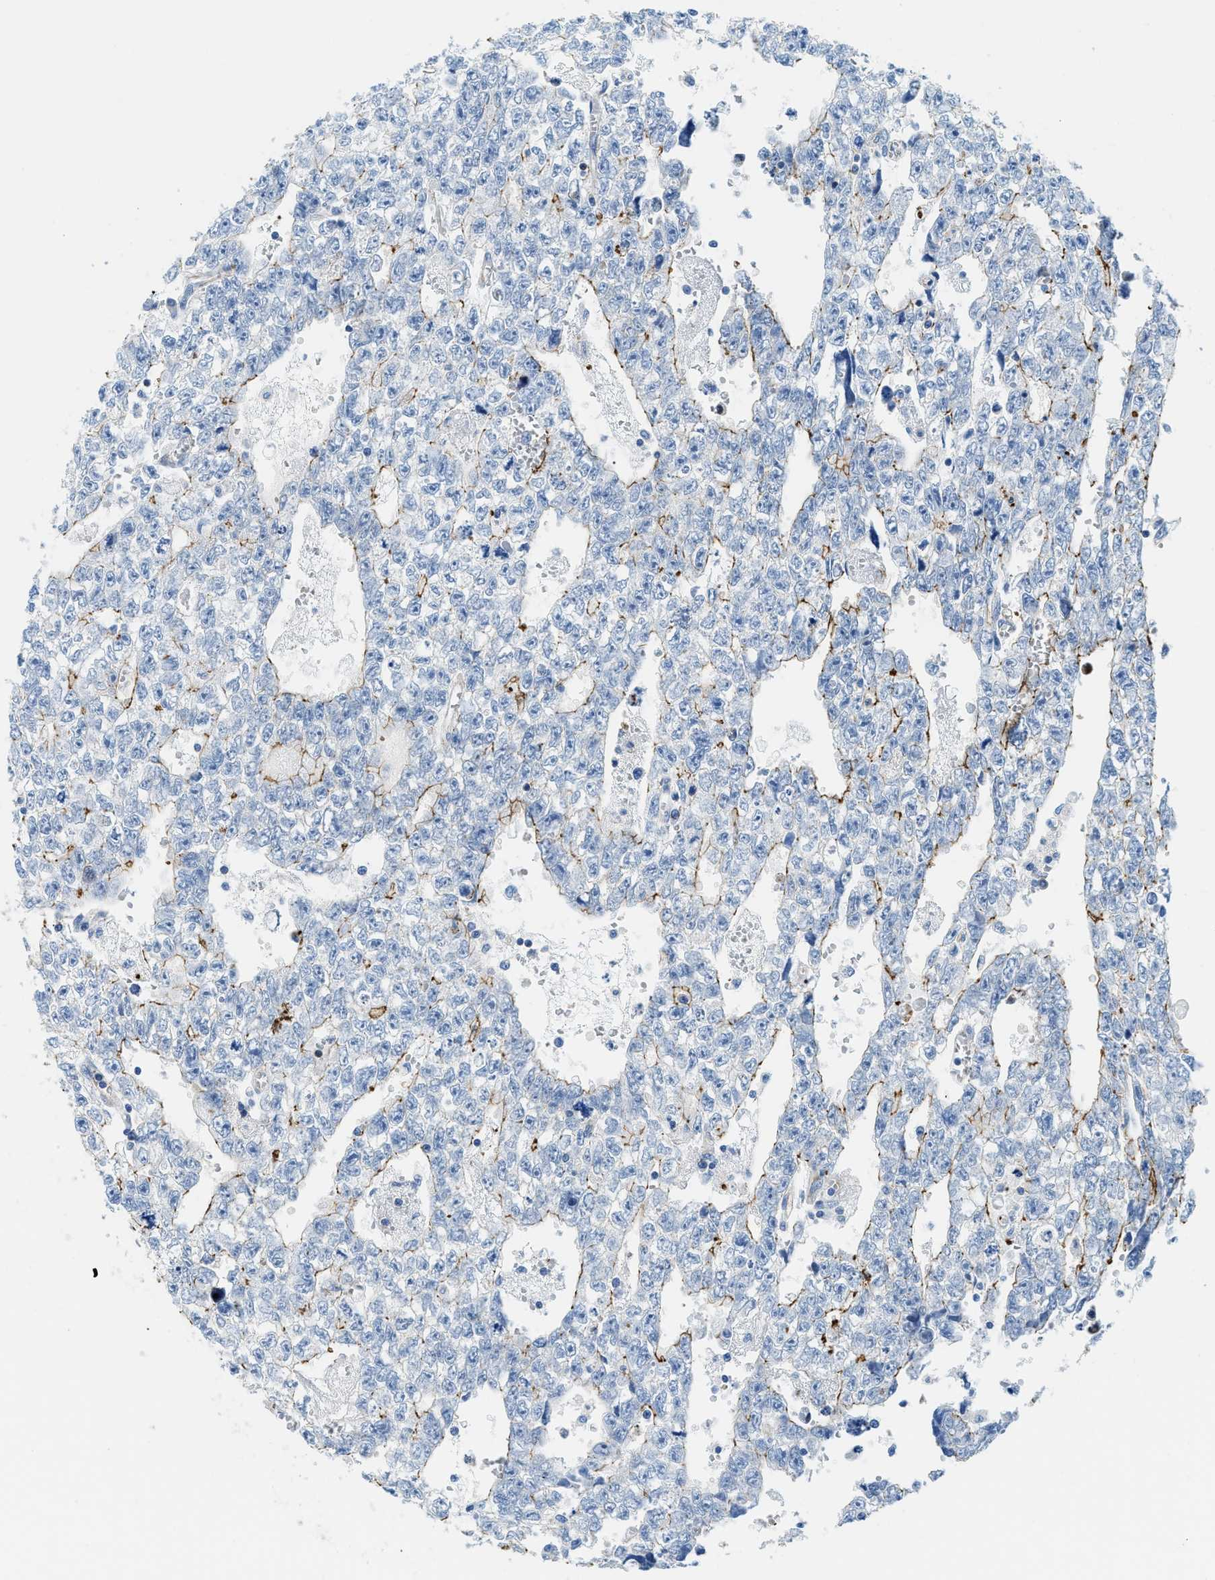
{"staining": {"intensity": "negative", "quantity": "none", "location": "none"}, "tissue": "testis cancer", "cell_type": "Tumor cells", "image_type": "cancer", "snomed": [{"axis": "morphology", "description": "Seminoma, NOS"}, {"axis": "morphology", "description": "Carcinoma, Embryonal, NOS"}, {"axis": "topography", "description": "Testis"}], "caption": "Immunohistochemistry histopathology image of neoplastic tissue: testis embryonal carcinoma stained with DAB shows no significant protein staining in tumor cells.", "gene": "CUTA", "patient": {"sex": "male", "age": 38}}